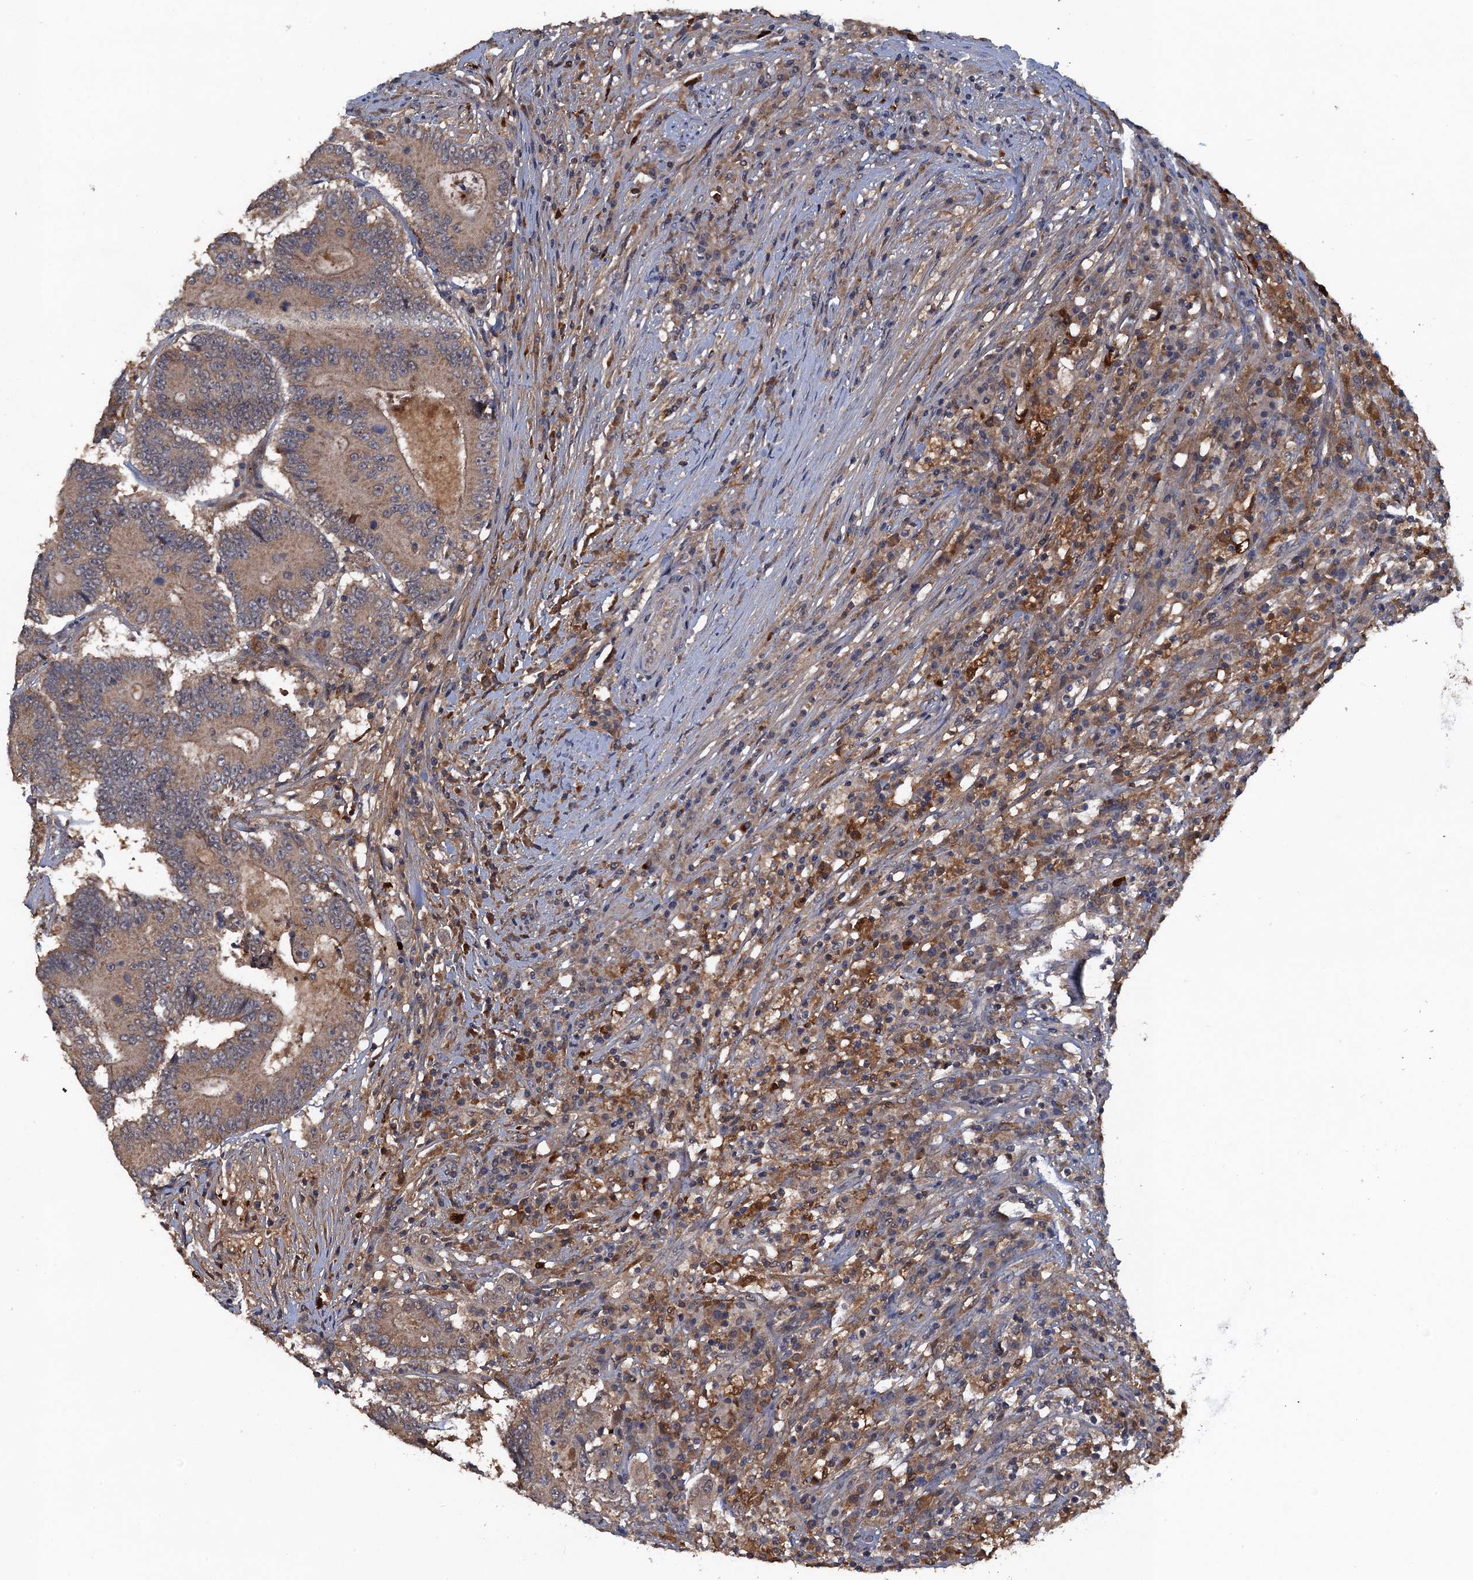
{"staining": {"intensity": "weak", "quantity": ">75%", "location": "cytoplasmic/membranous"}, "tissue": "colorectal cancer", "cell_type": "Tumor cells", "image_type": "cancer", "snomed": [{"axis": "morphology", "description": "Adenocarcinoma, NOS"}, {"axis": "topography", "description": "Colon"}], "caption": "Adenocarcinoma (colorectal) stained with DAB (3,3'-diaminobenzidine) immunohistochemistry demonstrates low levels of weak cytoplasmic/membranous positivity in approximately >75% of tumor cells.", "gene": "HAPLN3", "patient": {"sex": "male", "age": 83}}